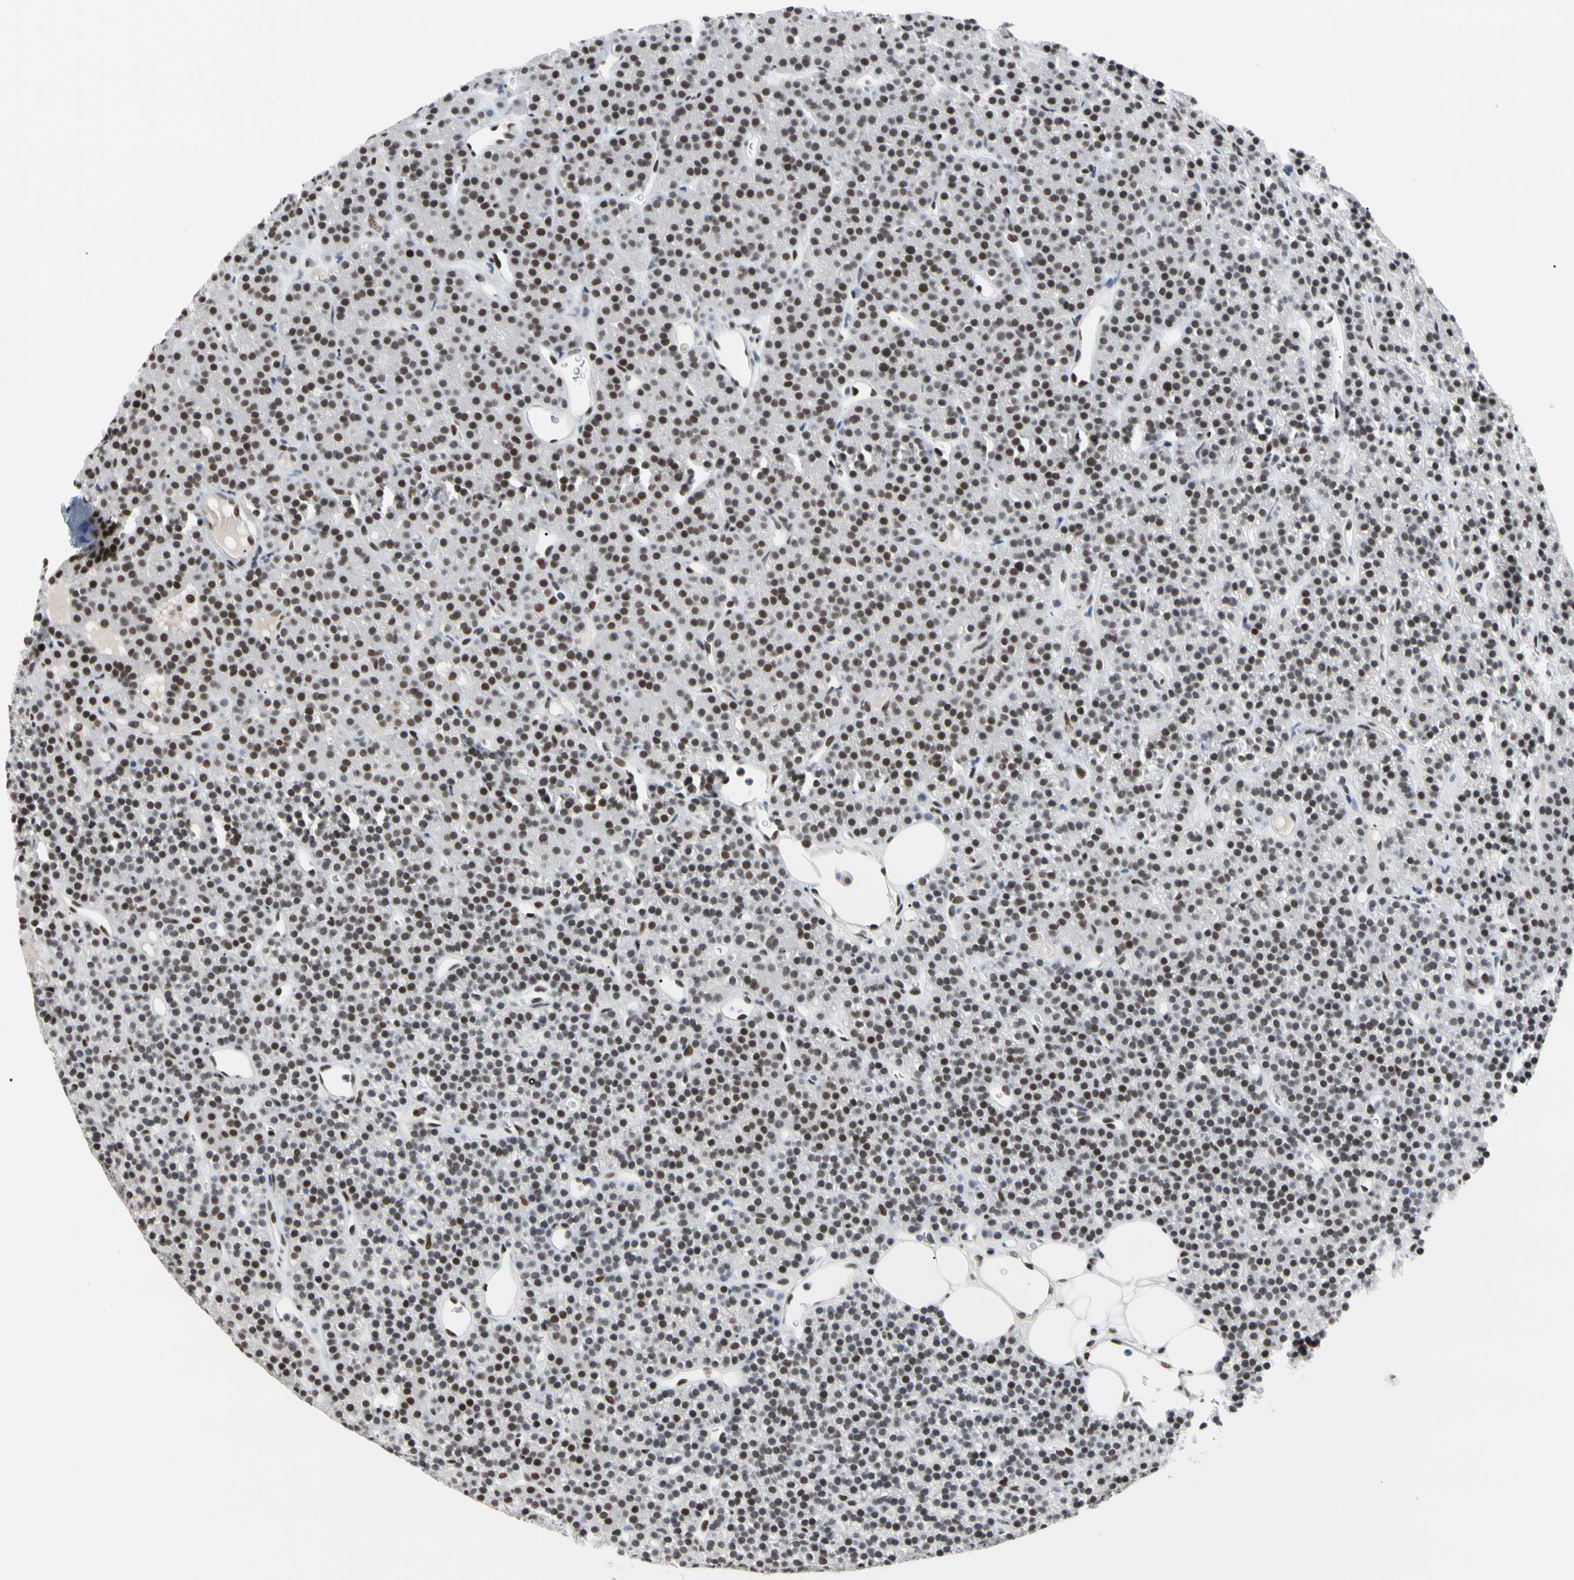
{"staining": {"intensity": "moderate", "quantity": "25%-75%", "location": "nuclear"}, "tissue": "parathyroid gland", "cell_type": "Glandular cells", "image_type": "normal", "snomed": [{"axis": "morphology", "description": "Normal tissue, NOS"}, {"axis": "morphology", "description": "Hyperplasia, NOS"}, {"axis": "topography", "description": "Parathyroid gland"}], "caption": "High-magnification brightfield microscopy of benign parathyroid gland stained with DAB (brown) and counterstained with hematoxylin (blue). glandular cells exhibit moderate nuclear staining is identified in approximately25%-75% of cells.", "gene": "FAM98B", "patient": {"sex": "male", "age": 44}}